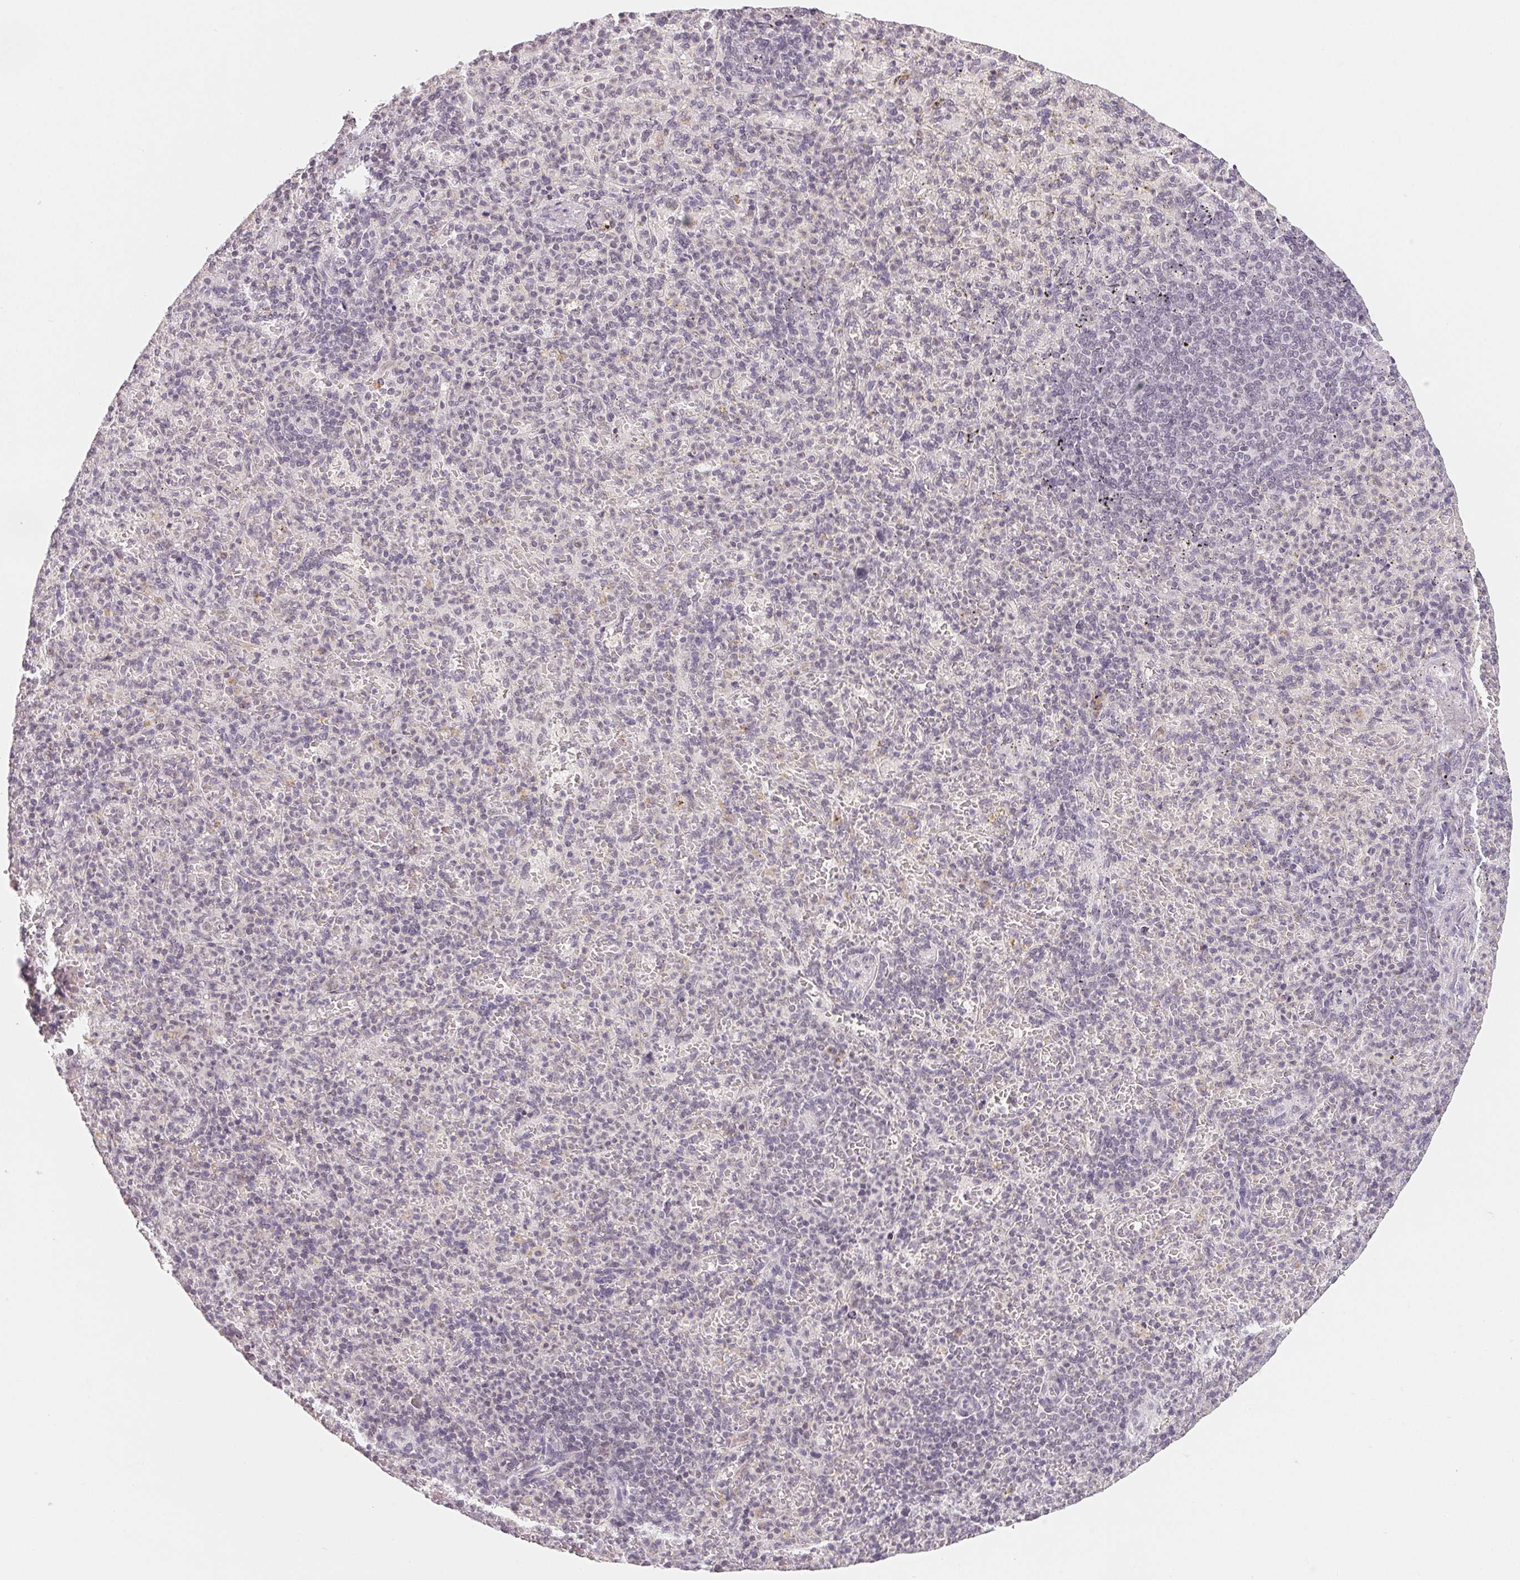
{"staining": {"intensity": "negative", "quantity": "none", "location": "none"}, "tissue": "spleen", "cell_type": "Cells in red pulp", "image_type": "normal", "snomed": [{"axis": "morphology", "description": "Normal tissue, NOS"}, {"axis": "topography", "description": "Spleen"}], "caption": "This image is of unremarkable spleen stained with immunohistochemistry to label a protein in brown with the nuclei are counter-stained blue. There is no staining in cells in red pulp. Nuclei are stained in blue.", "gene": "NXF3", "patient": {"sex": "female", "age": 74}}